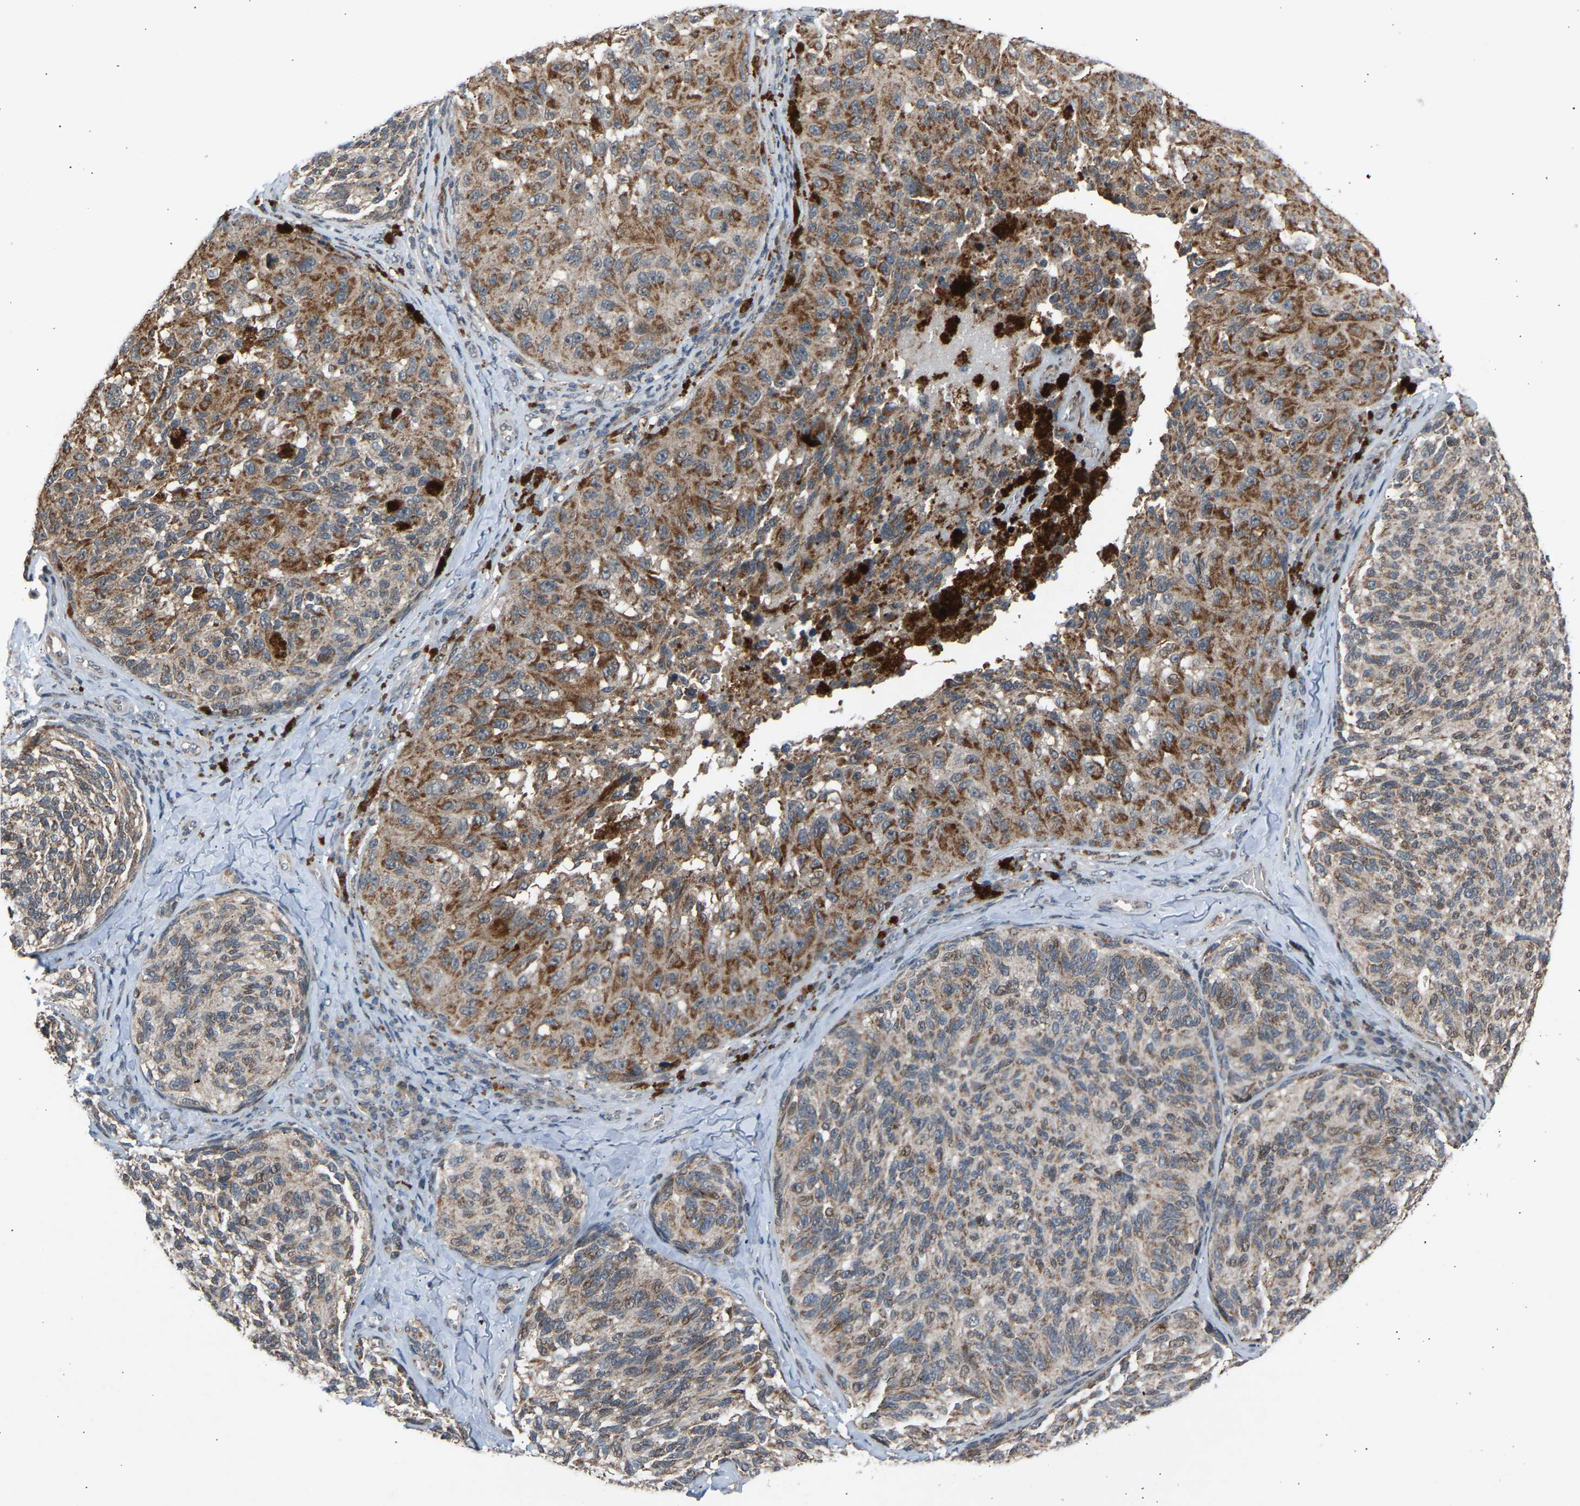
{"staining": {"intensity": "moderate", "quantity": ">75%", "location": "cytoplasmic/membranous"}, "tissue": "melanoma", "cell_type": "Tumor cells", "image_type": "cancer", "snomed": [{"axis": "morphology", "description": "Malignant melanoma, NOS"}, {"axis": "topography", "description": "Skin"}], "caption": "Brown immunohistochemical staining in malignant melanoma reveals moderate cytoplasmic/membranous staining in approximately >75% of tumor cells.", "gene": "SLIRP", "patient": {"sex": "female", "age": 73}}